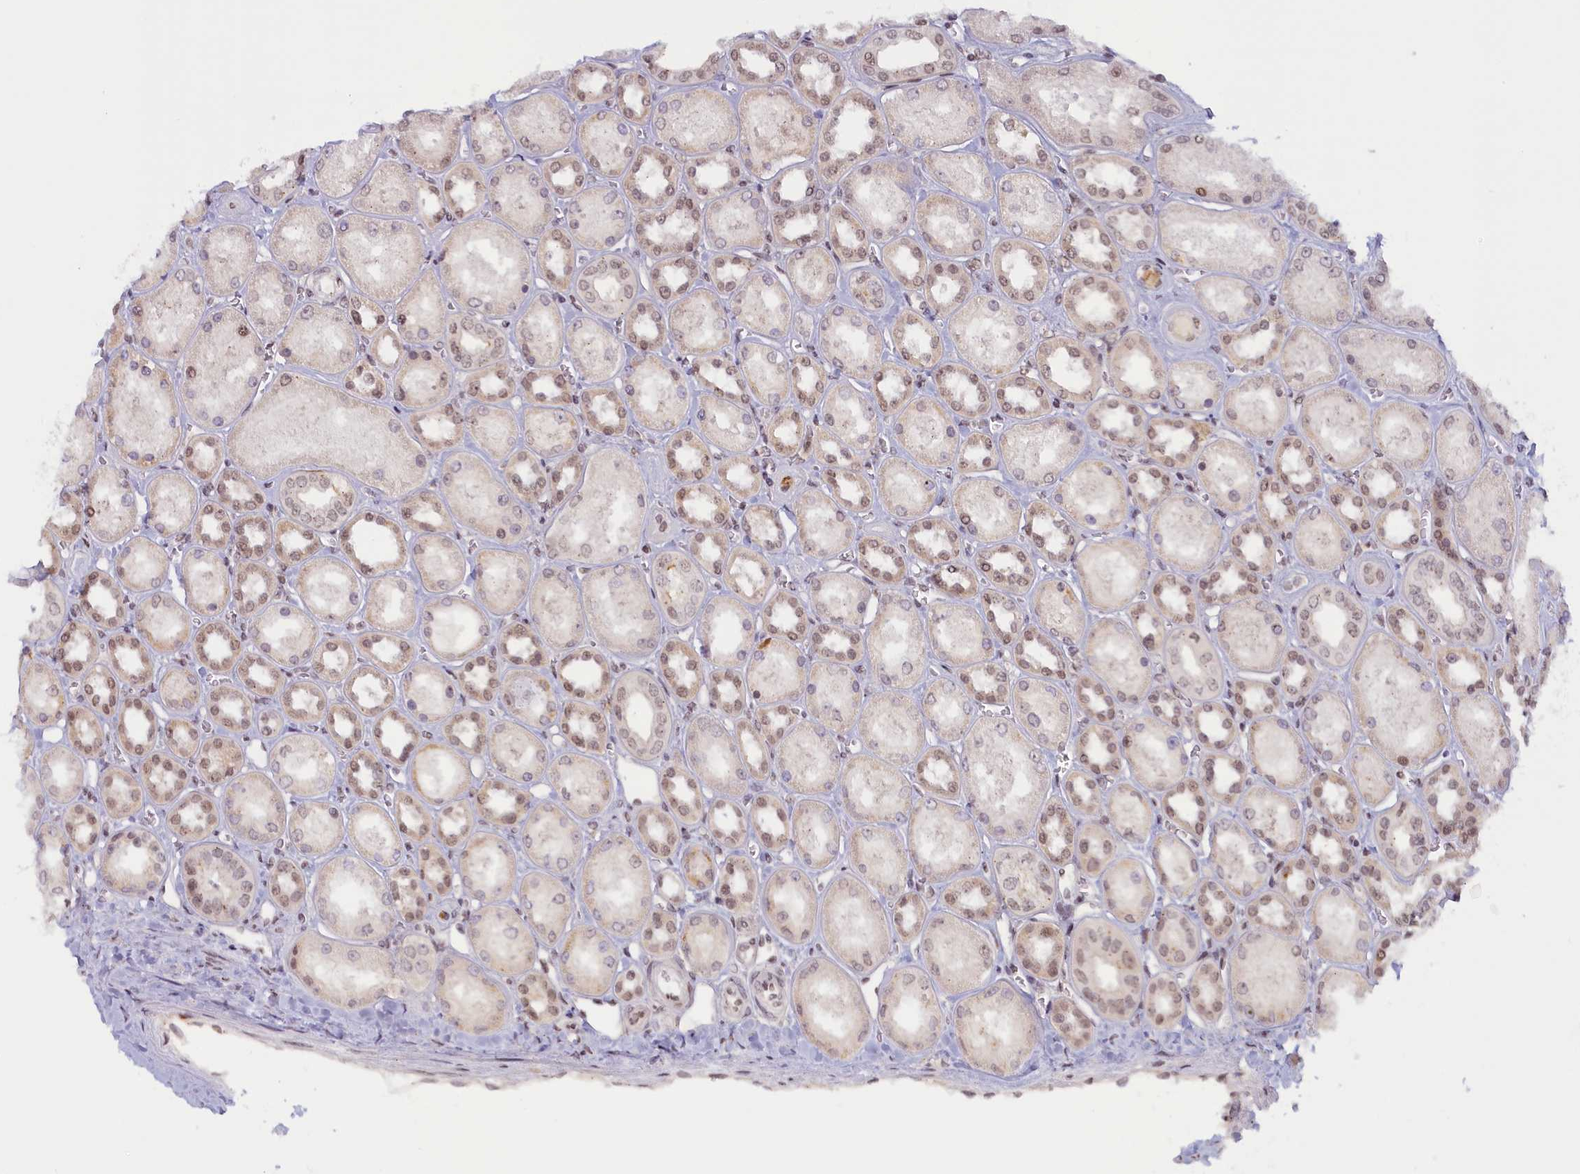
{"staining": {"intensity": "moderate", "quantity": ">75%", "location": "nuclear"}, "tissue": "kidney", "cell_type": "Cells in glomeruli", "image_type": "normal", "snomed": [{"axis": "morphology", "description": "Normal tissue, NOS"}, {"axis": "morphology", "description": "Adenocarcinoma, NOS"}, {"axis": "topography", "description": "Kidney"}], "caption": "IHC of unremarkable human kidney exhibits medium levels of moderate nuclear expression in approximately >75% of cells in glomeruli.", "gene": "SEC31B", "patient": {"sex": "female", "age": 68}}